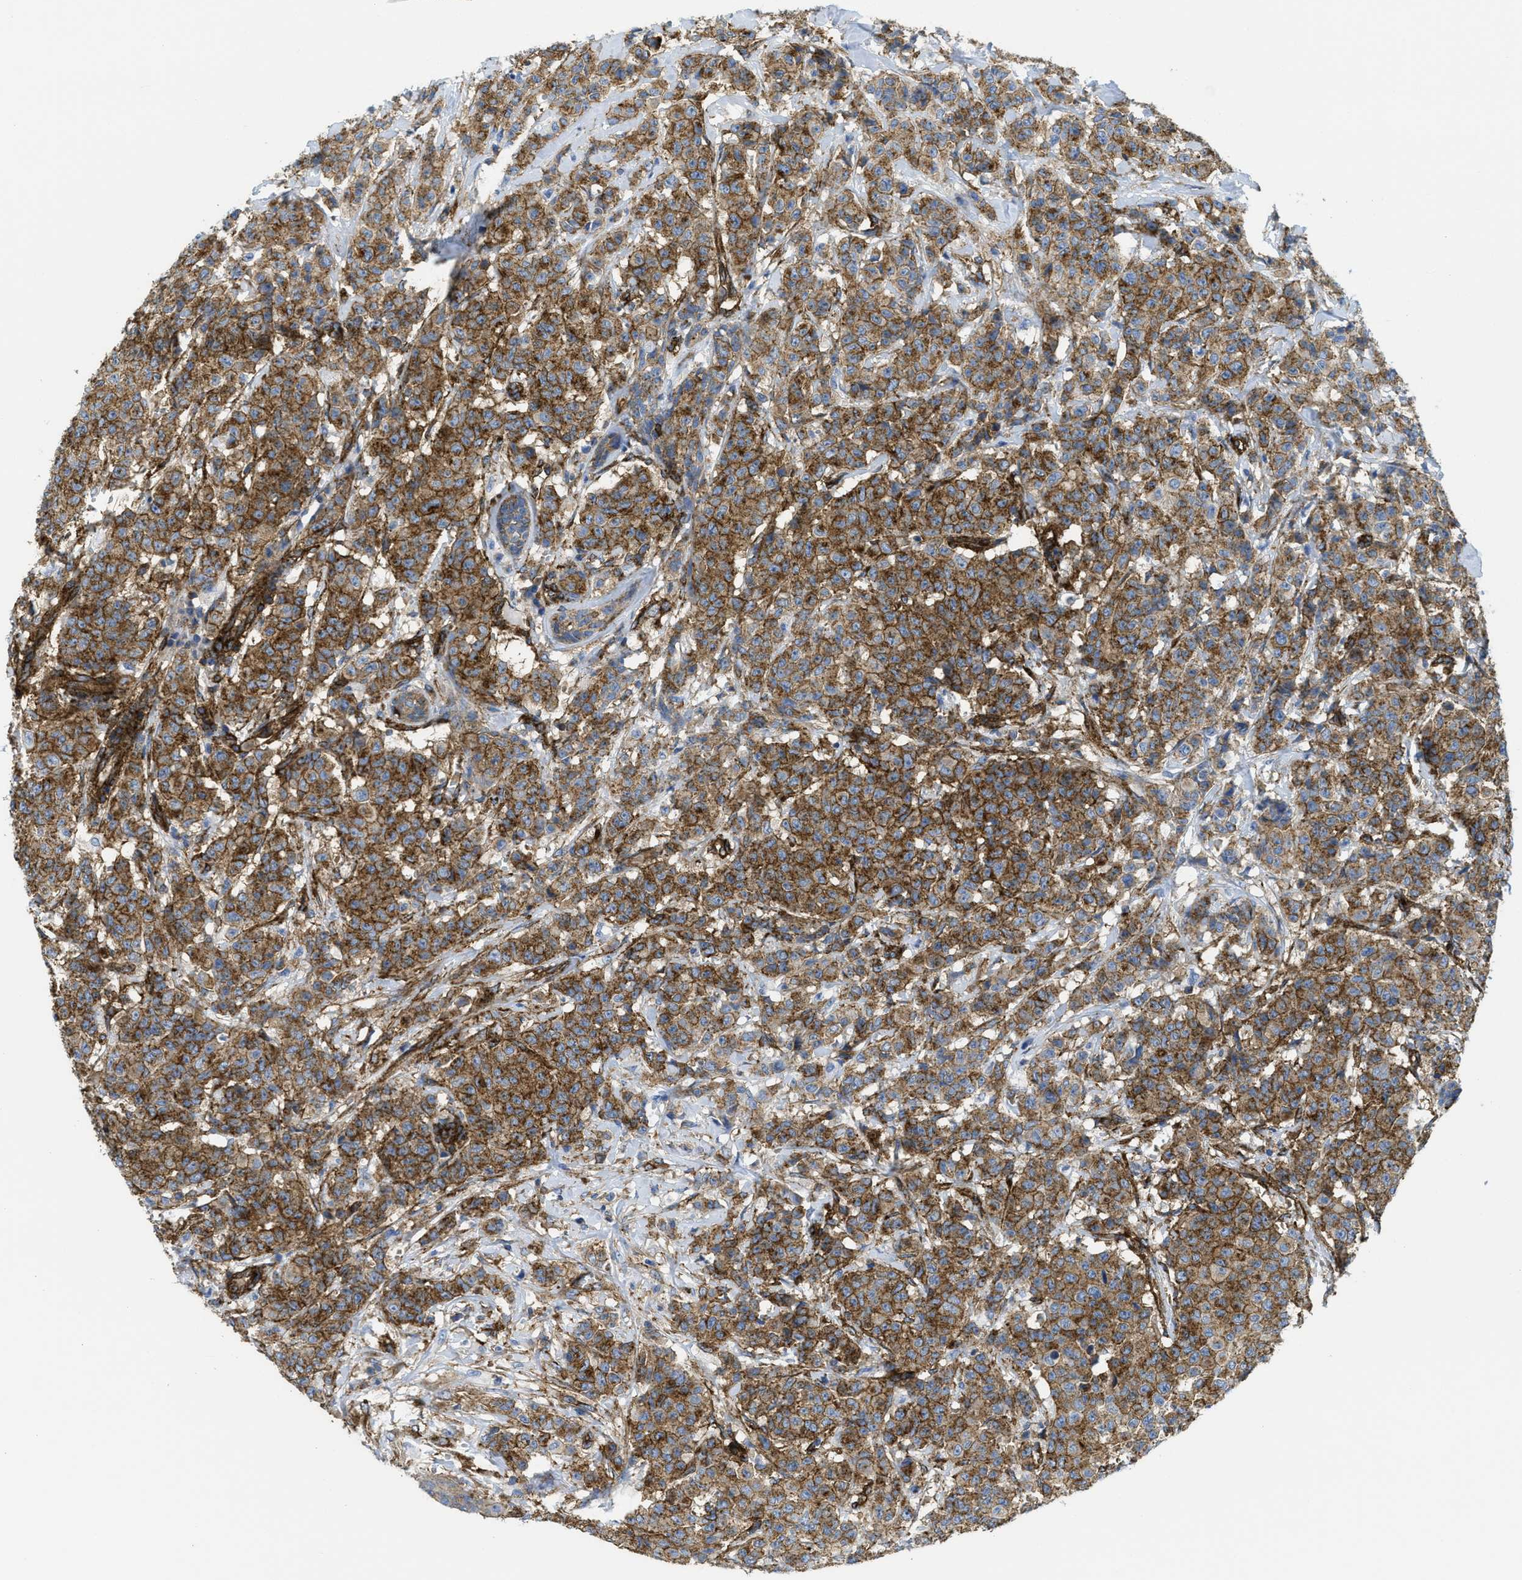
{"staining": {"intensity": "moderate", "quantity": ">75%", "location": "cytoplasmic/membranous"}, "tissue": "breast cancer", "cell_type": "Tumor cells", "image_type": "cancer", "snomed": [{"axis": "morphology", "description": "Normal tissue, NOS"}, {"axis": "morphology", "description": "Duct carcinoma"}, {"axis": "topography", "description": "Breast"}], "caption": "Invasive ductal carcinoma (breast) stained for a protein exhibits moderate cytoplasmic/membranous positivity in tumor cells.", "gene": "HIP1", "patient": {"sex": "female", "age": 40}}